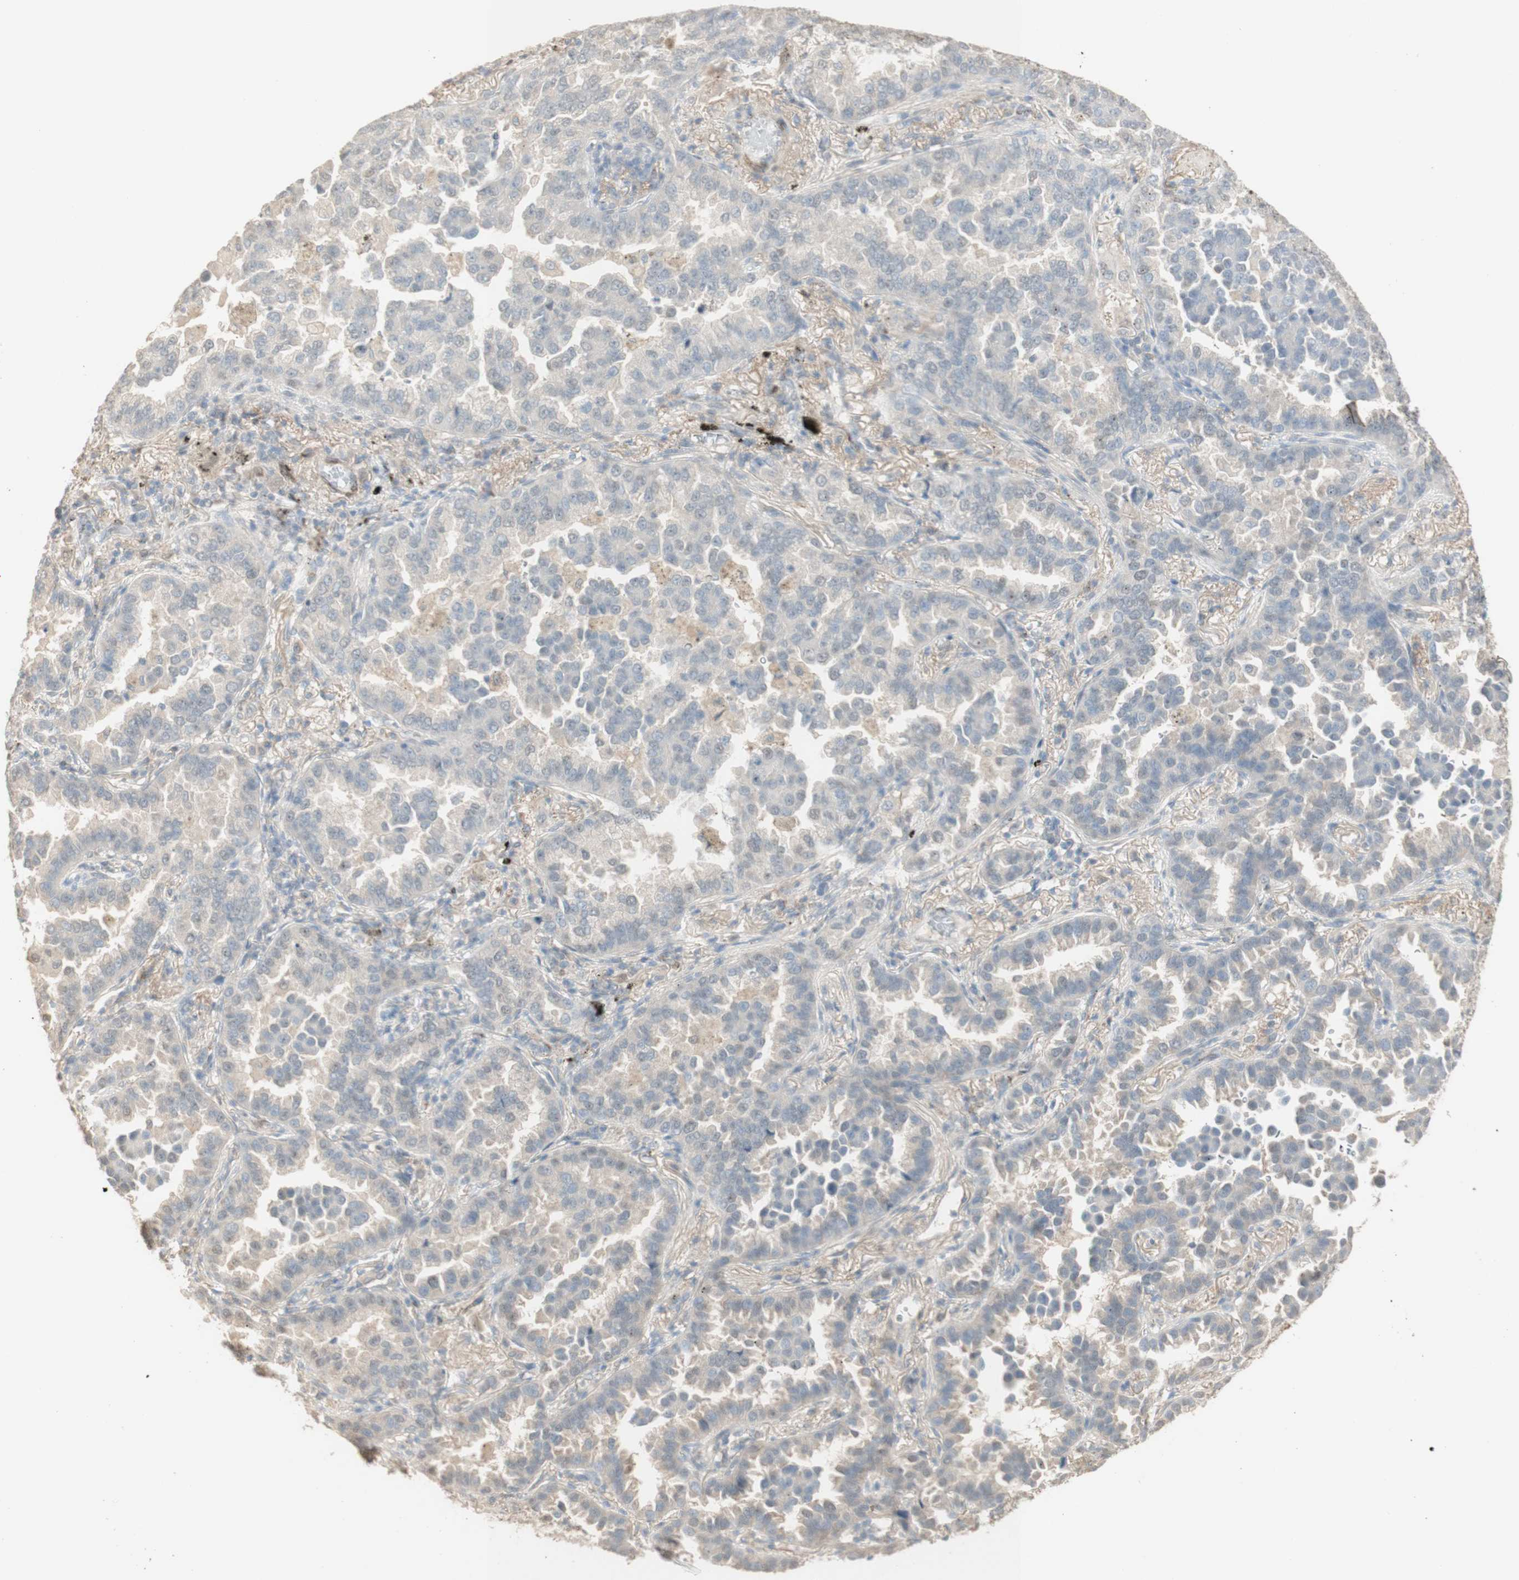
{"staining": {"intensity": "negative", "quantity": "none", "location": "none"}, "tissue": "lung cancer", "cell_type": "Tumor cells", "image_type": "cancer", "snomed": [{"axis": "morphology", "description": "Normal tissue, NOS"}, {"axis": "morphology", "description": "Adenocarcinoma, NOS"}, {"axis": "topography", "description": "Lung"}], "caption": "The image demonstrates no staining of tumor cells in adenocarcinoma (lung).", "gene": "MUC3A", "patient": {"sex": "male", "age": 59}}